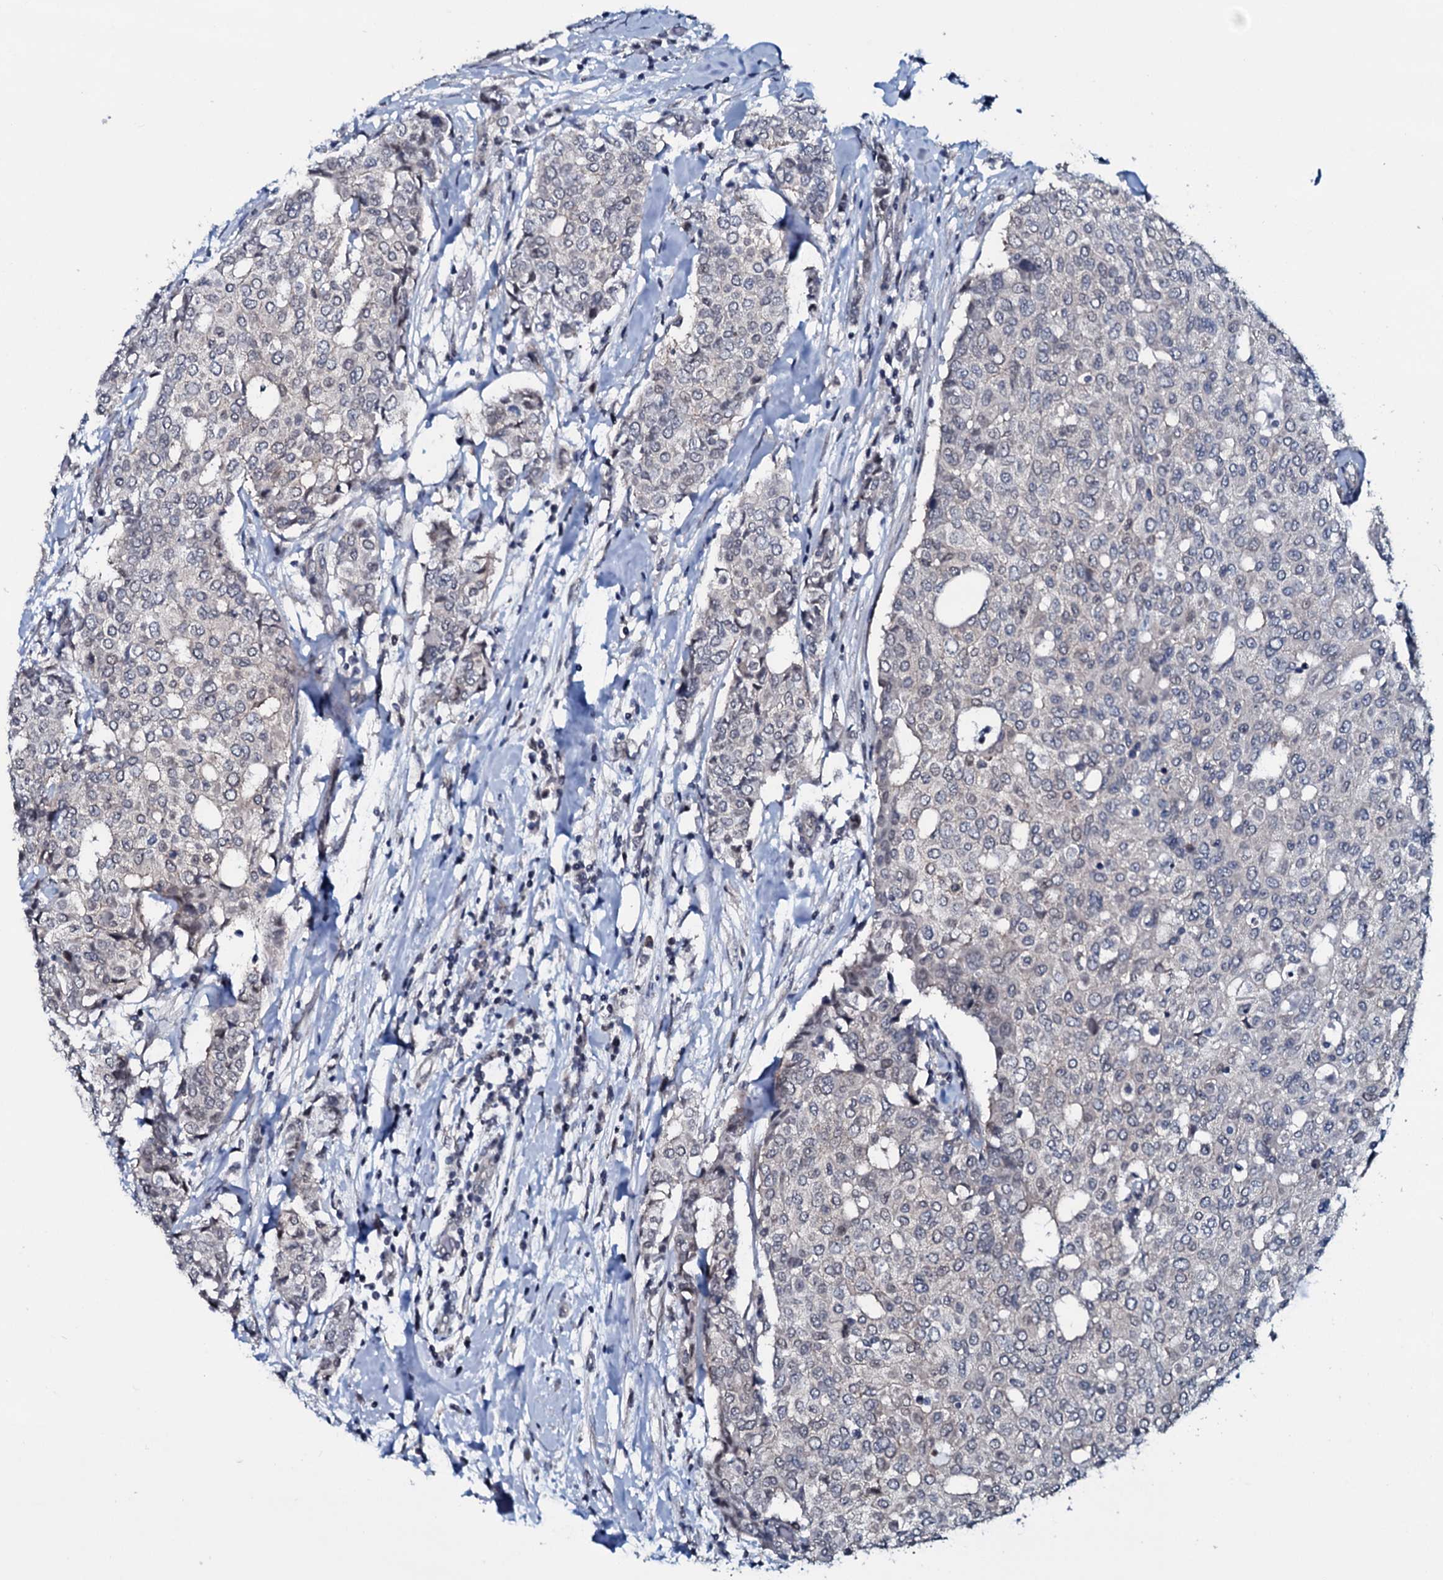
{"staining": {"intensity": "negative", "quantity": "none", "location": "none"}, "tissue": "breast cancer", "cell_type": "Tumor cells", "image_type": "cancer", "snomed": [{"axis": "morphology", "description": "Lobular carcinoma"}, {"axis": "topography", "description": "Breast"}], "caption": "The micrograph demonstrates no staining of tumor cells in breast cancer (lobular carcinoma).", "gene": "OGFOD2", "patient": {"sex": "female", "age": 51}}